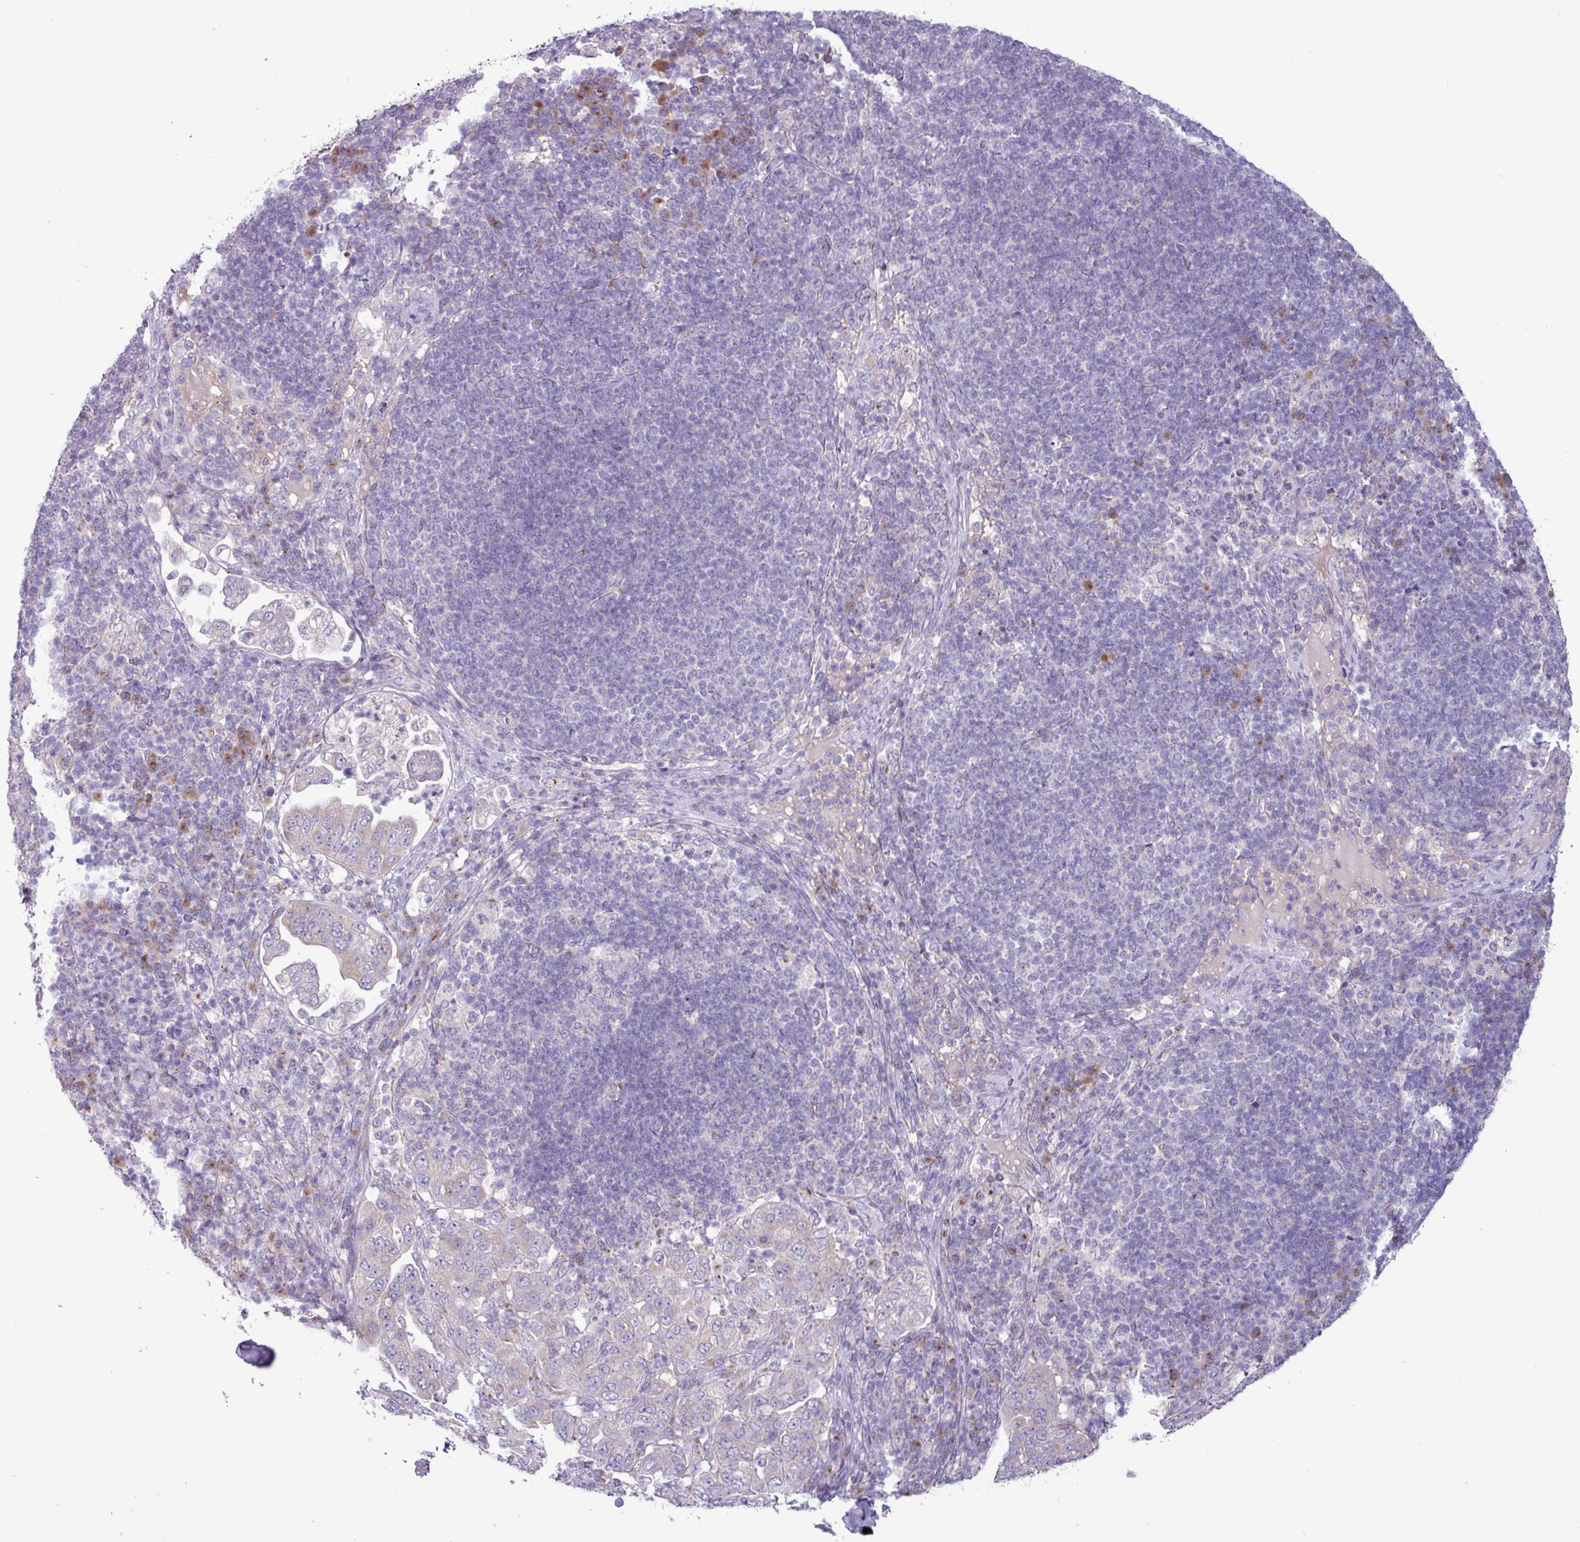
{"staining": {"intensity": "weak", "quantity": "<25%", "location": "cytoplasmic/membranous"}, "tissue": "pancreatic cancer", "cell_type": "Tumor cells", "image_type": "cancer", "snomed": [{"axis": "morphology", "description": "Normal tissue, NOS"}, {"axis": "morphology", "description": "Adenocarcinoma, NOS"}, {"axis": "topography", "description": "Lymph node"}, {"axis": "topography", "description": "Pancreas"}], "caption": "A histopathology image of human pancreatic cancer (adenocarcinoma) is negative for staining in tumor cells.", "gene": "STIMATE", "patient": {"sex": "female", "age": 67}}